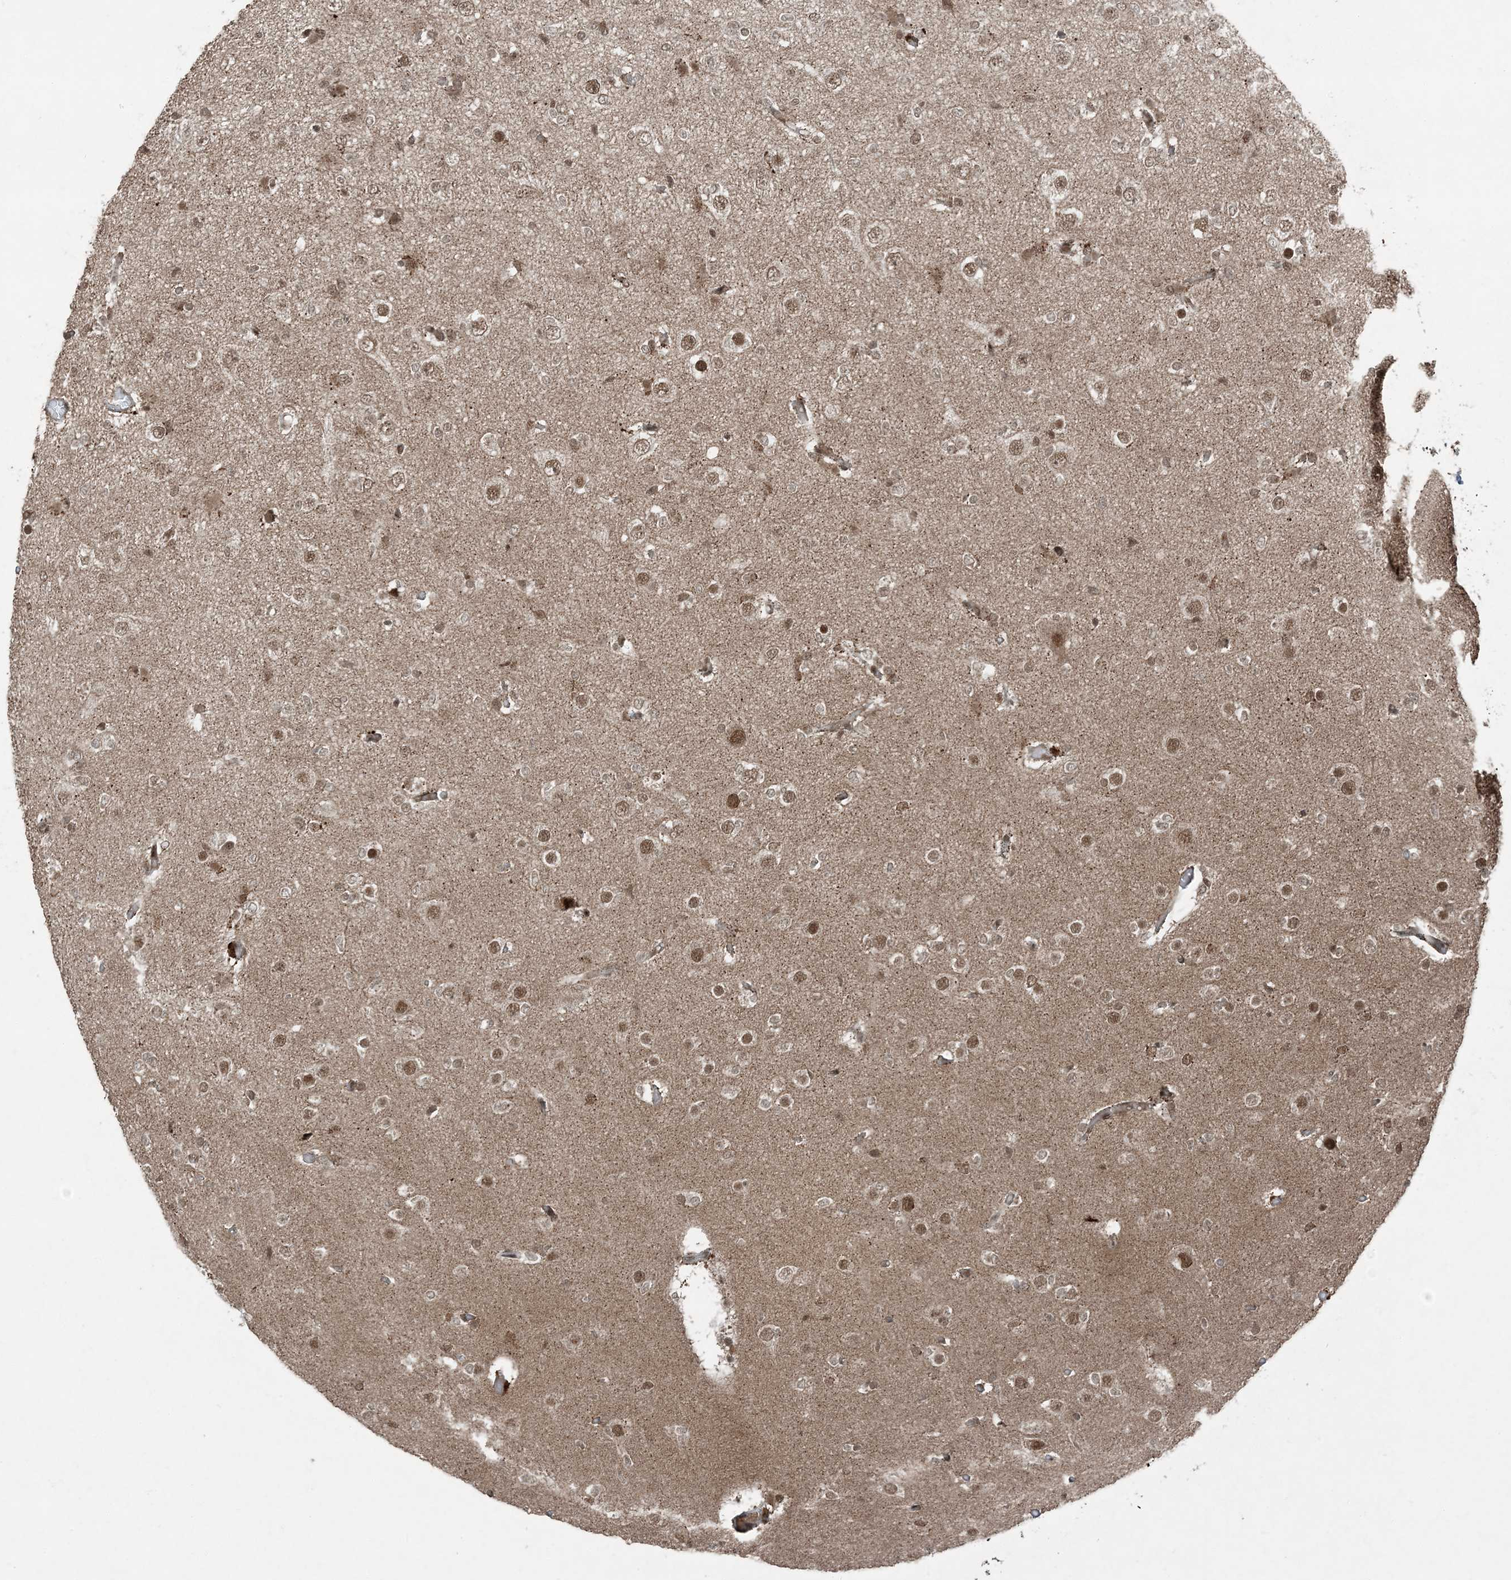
{"staining": {"intensity": "moderate", "quantity": ">75%", "location": "nuclear"}, "tissue": "glioma", "cell_type": "Tumor cells", "image_type": "cancer", "snomed": [{"axis": "morphology", "description": "Glioma, malignant, Low grade"}, {"axis": "topography", "description": "Brain"}], "caption": "This is a micrograph of IHC staining of glioma, which shows moderate staining in the nuclear of tumor cells.", "gene": "TRAPPC12", "patient": {"sex": "female", "age": 22}}